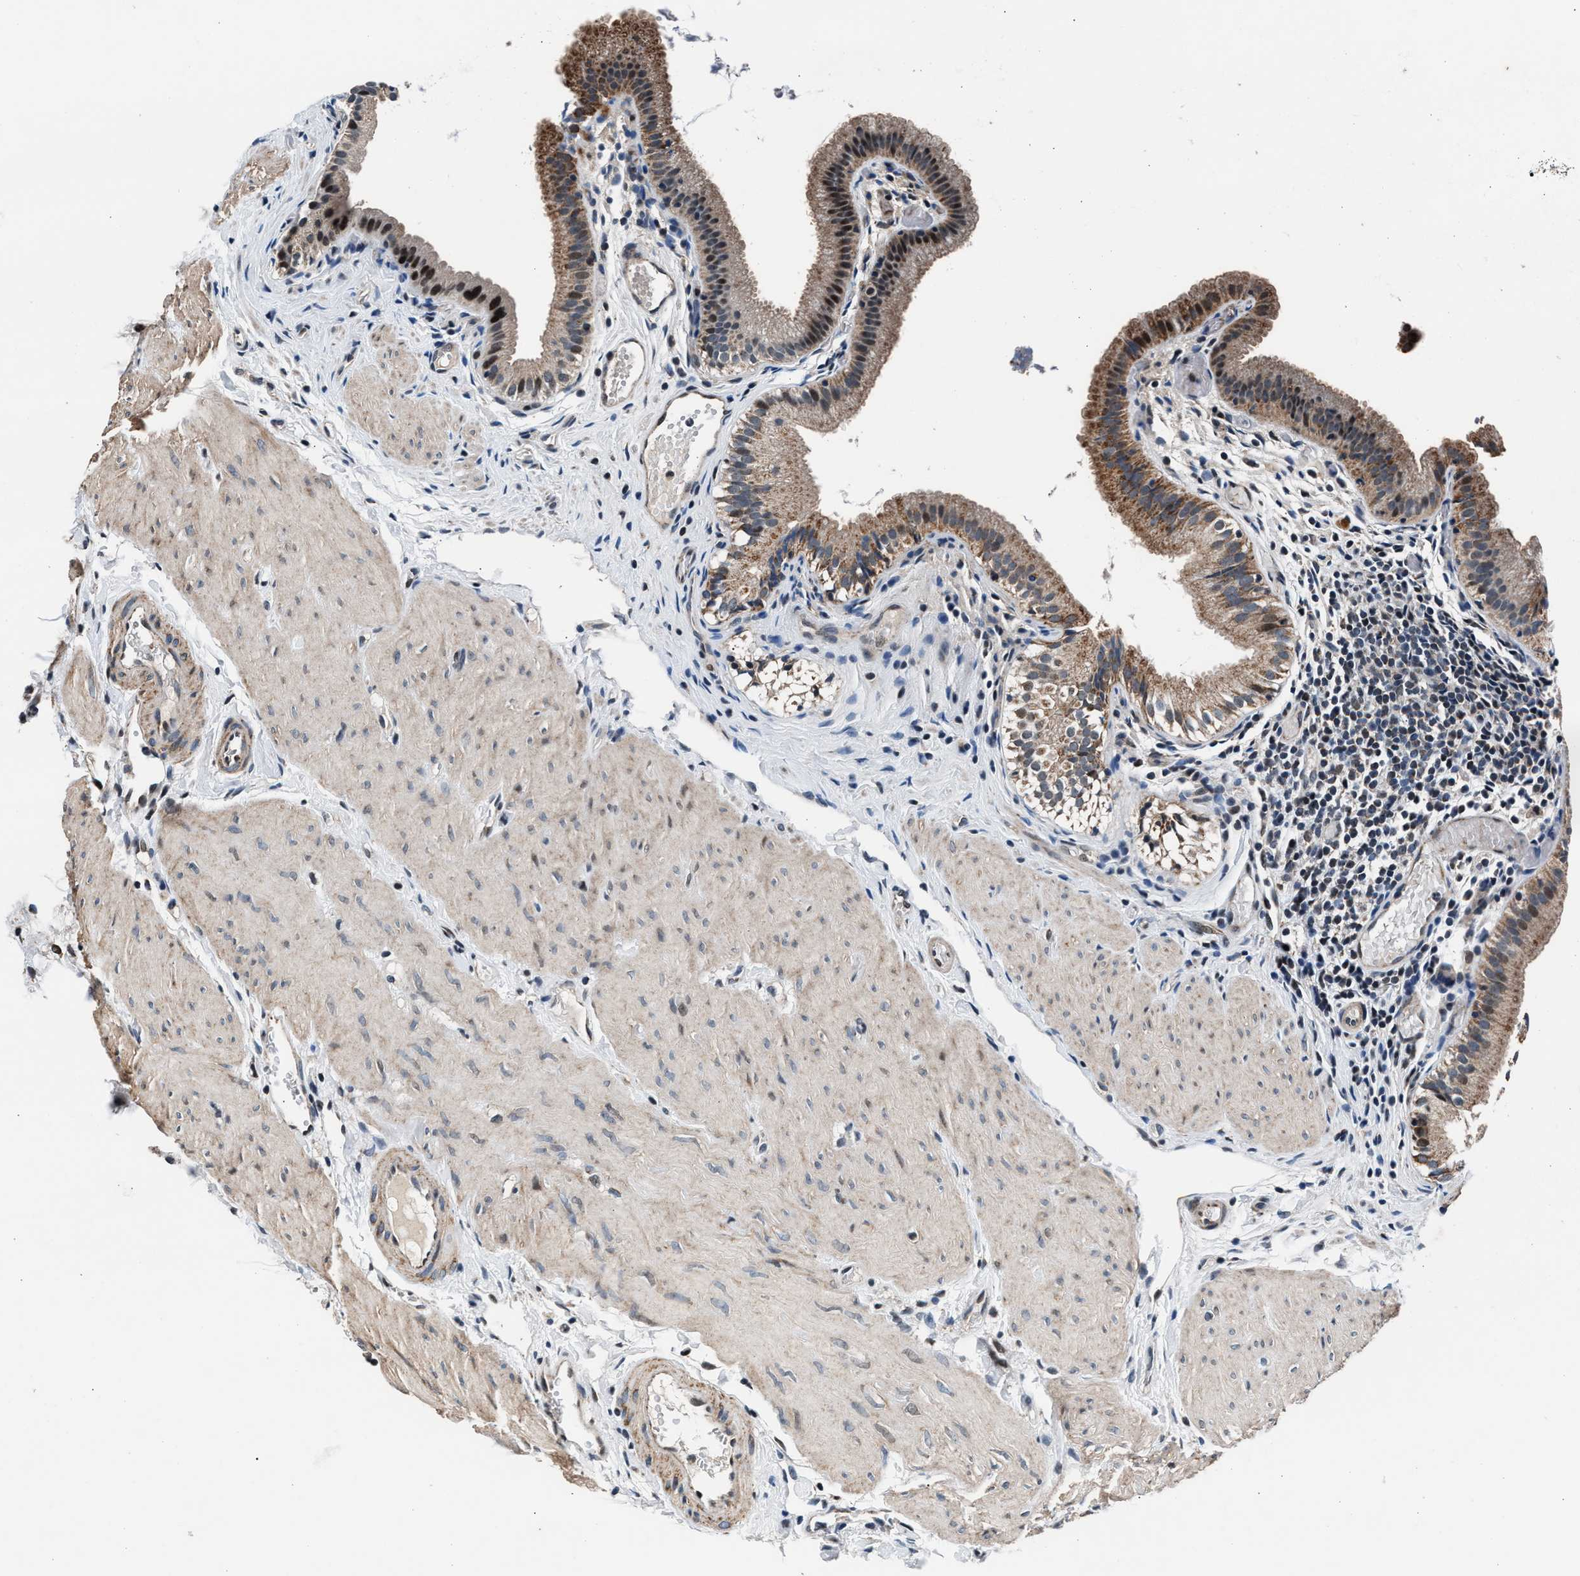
{"staining": {"intensity": "moderate", "quantity": ">75%", "location": "cytoplasmic/membranous,nuclear"}, "tissue": "gallbladder", "cell_type": "Glandular cells", "image_type": "normal", "snomed": [{"axis": "morphology", "description": "Normal tissue, NOS"}, {"axis": "topography", "description": "Gallbladder"}], "caption": "High-magnification brightfield microscopy of benign gallbladder stained with DAB (3,3'-diaminobenzidine) (brown) and counterstained with hematoxylin (blue). glandular cells exhibit moderate cytoplasmic/membranous,nuclear positivity is seen in about>75% of cells.", "gene": "PRRC2B", "patient": {"sex": "female", "age": 26}}